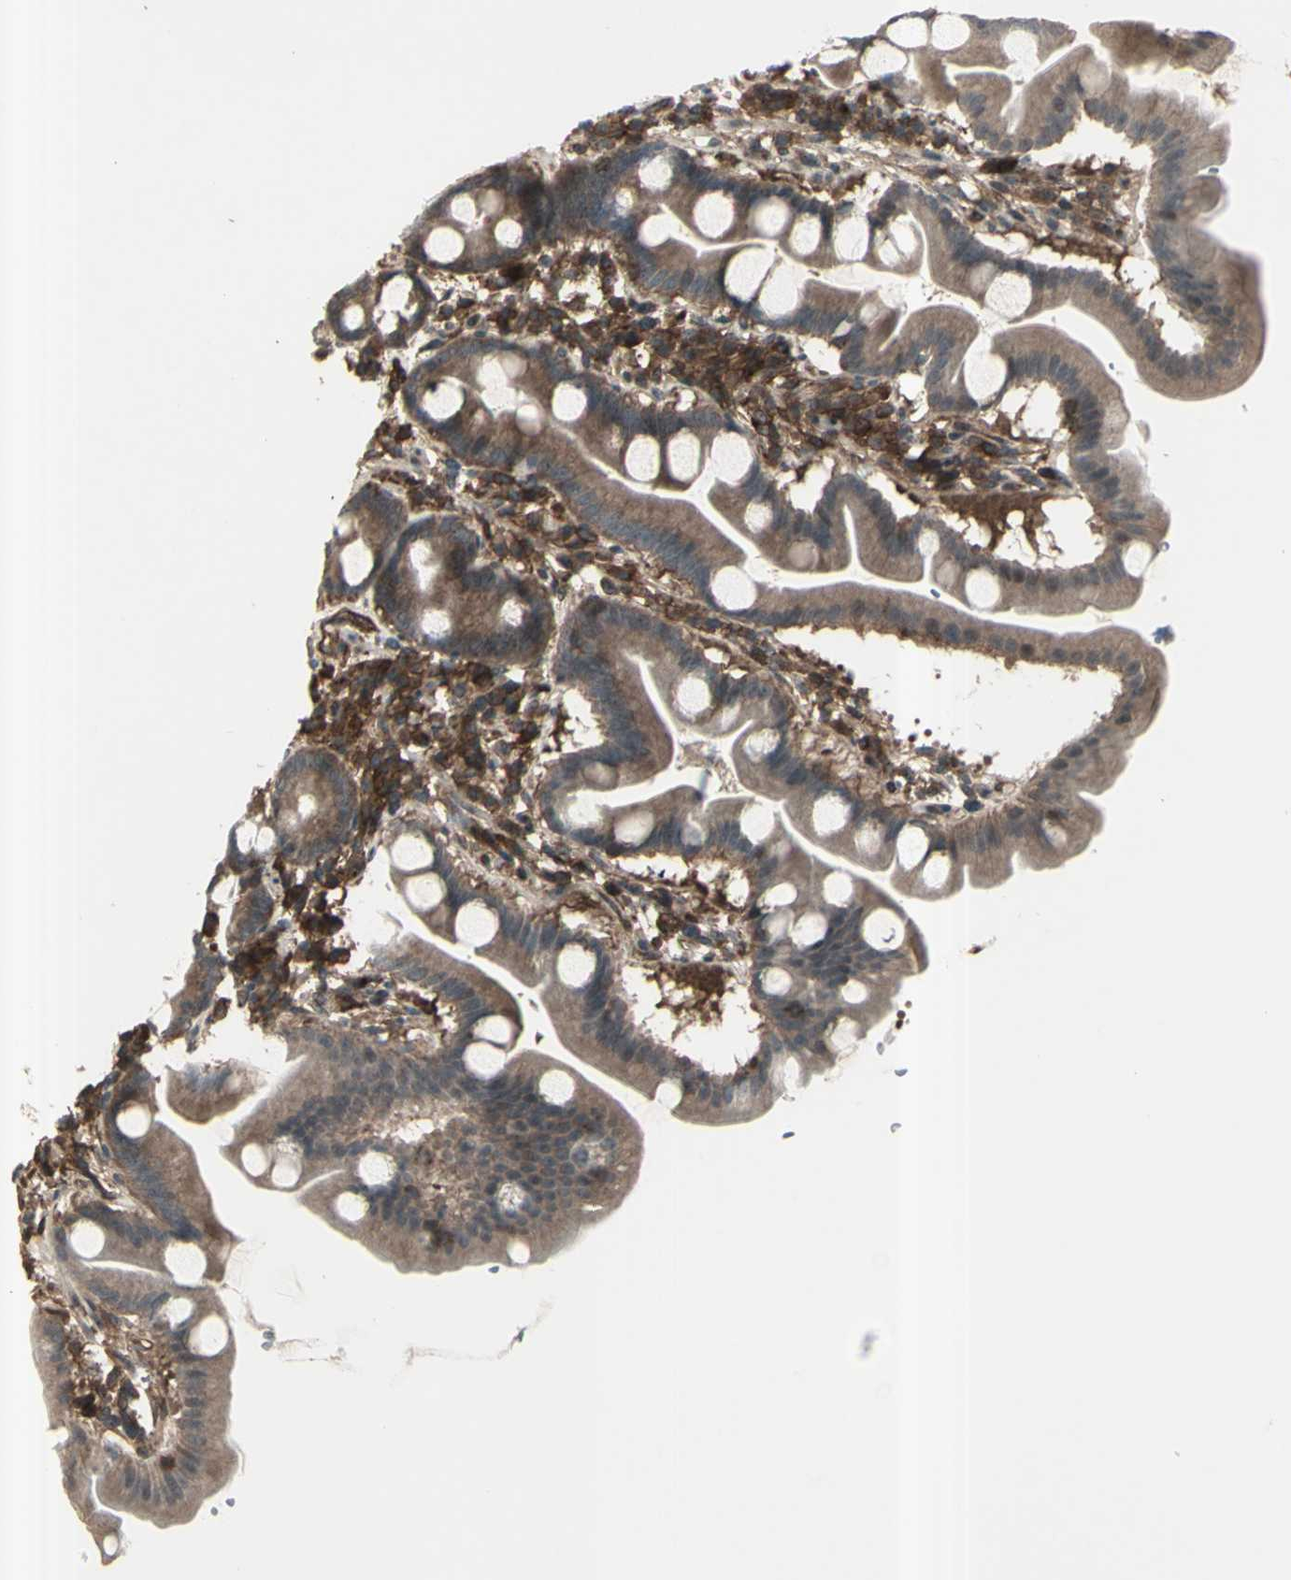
{"staining": {"intensity": "moderate", "quantity": ">75%", "location": "cytoplasmic/membranous"}, "tissue": "duodenum", "cell_type": "Glandular cells", "image_type": "normal", "snomed": [{"axis": "morphology", "description": "Normal tissue, NOS"}, {"axis": "topography", "description": "Duodenum"}], "caption": "Protein staining by immunohistochemistry (IHC) reveals moderate cytoplasmic/membranous positivity in approximately >75% of glandular cells in normal duodenum. (Brightfield microscopy of DAB IHC at high magnification).", "gene": "FXYD5", "patient": {"sex": "male", "age": 50}}